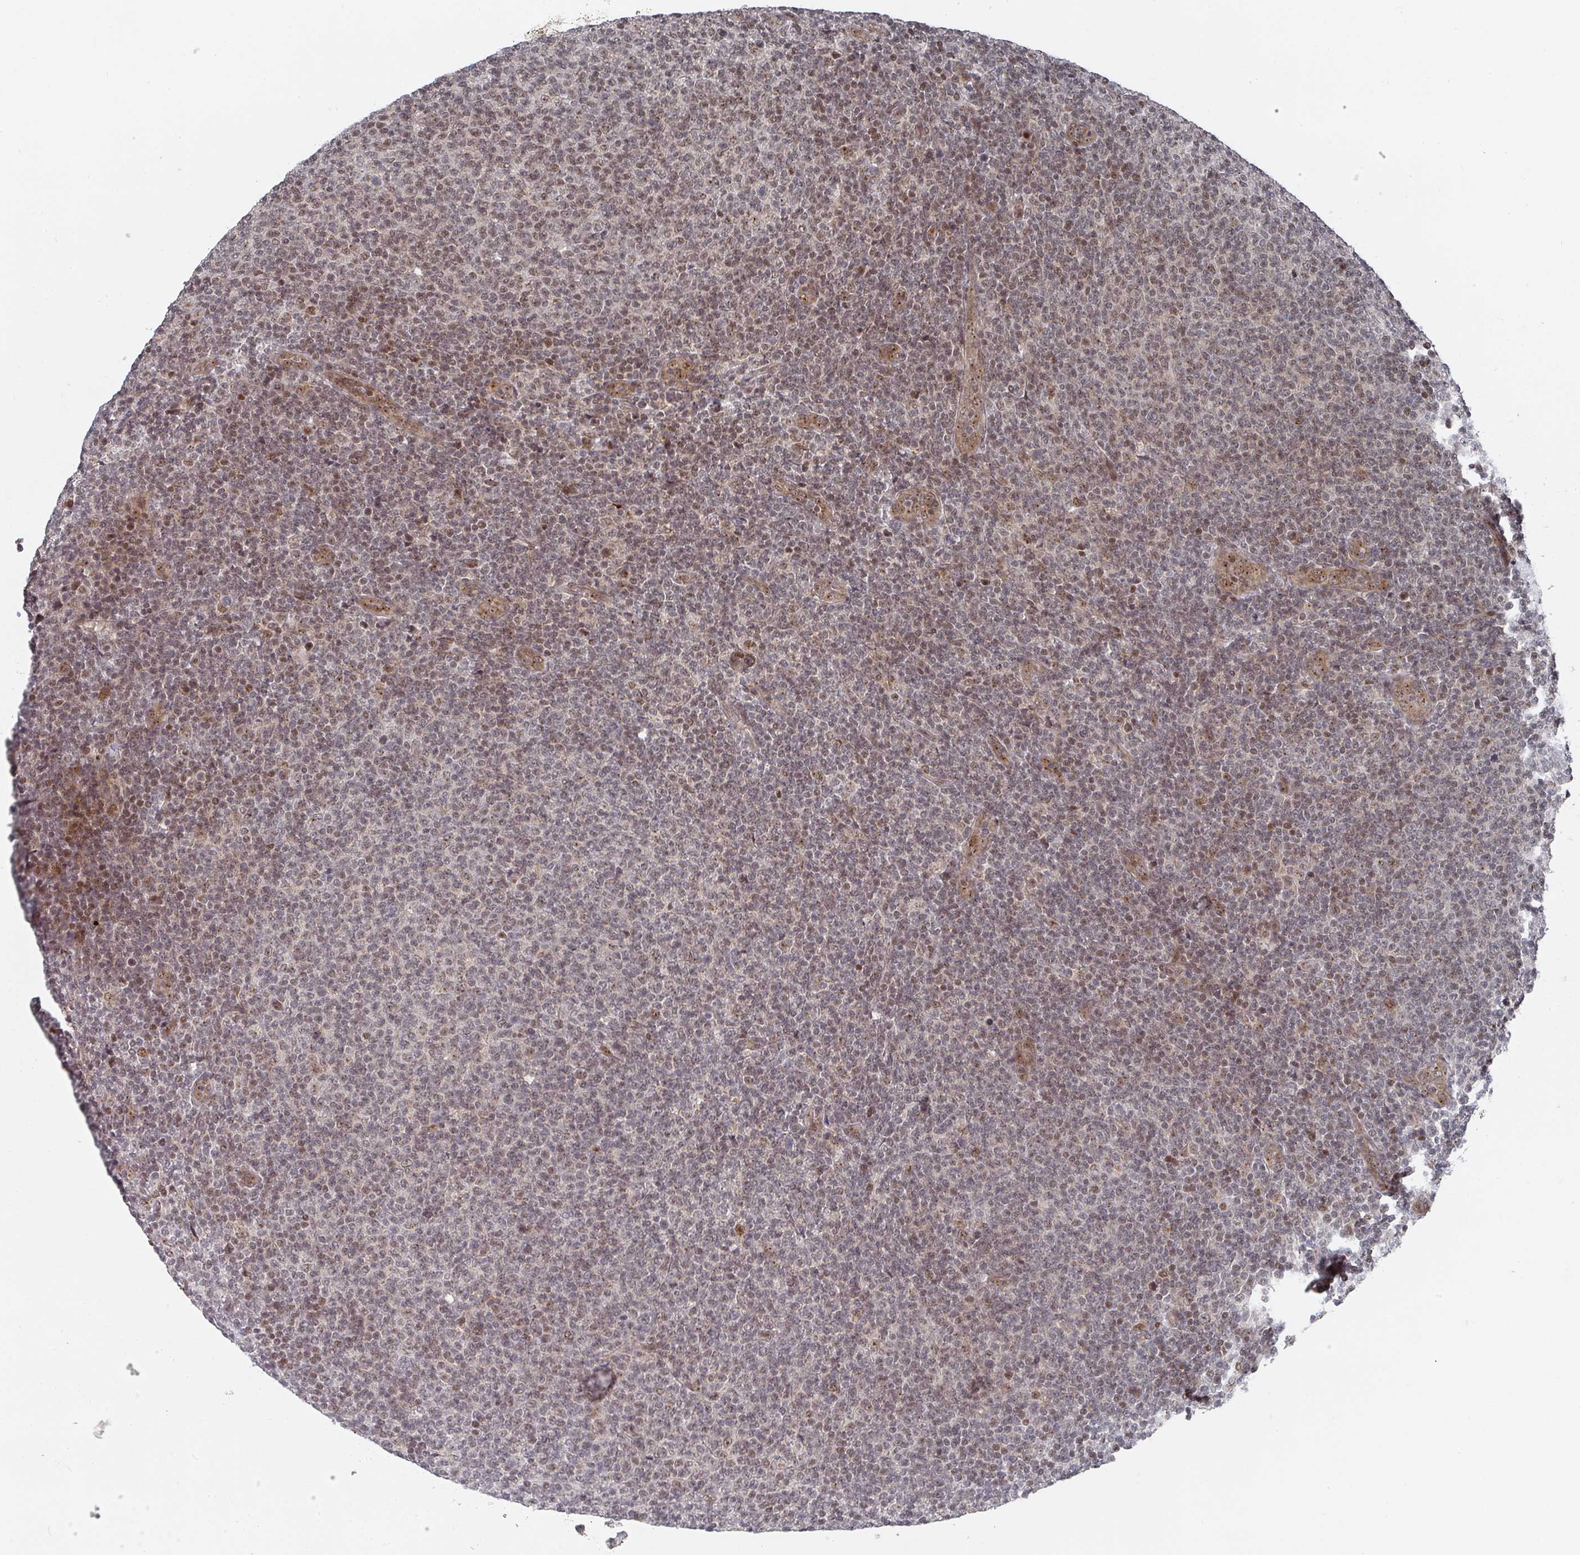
{"staining": {"intensity": "moderate", "quantity": "25%-75%", "location": "nuclear"}, "tissue": "lymphoma", "cell_type": "Tumor cells", "image_type": "cancer", "snomed": [{"axis": "morphology", "description": "Malignant lymphoma, non-Hodgkin's type, Low grade"}, {"axis": "topography", "description": "Lymph node"}], "caption": "About 25%-75% of tumor cells in malignant lymphoma, non-Hodgkin's type (low-grade) reveal moderate nuclear protein positivity as visualized by brown immunohistochemical staining.", "gene": "KIF1C", "patient": {"sex": "male", "age": 66}}